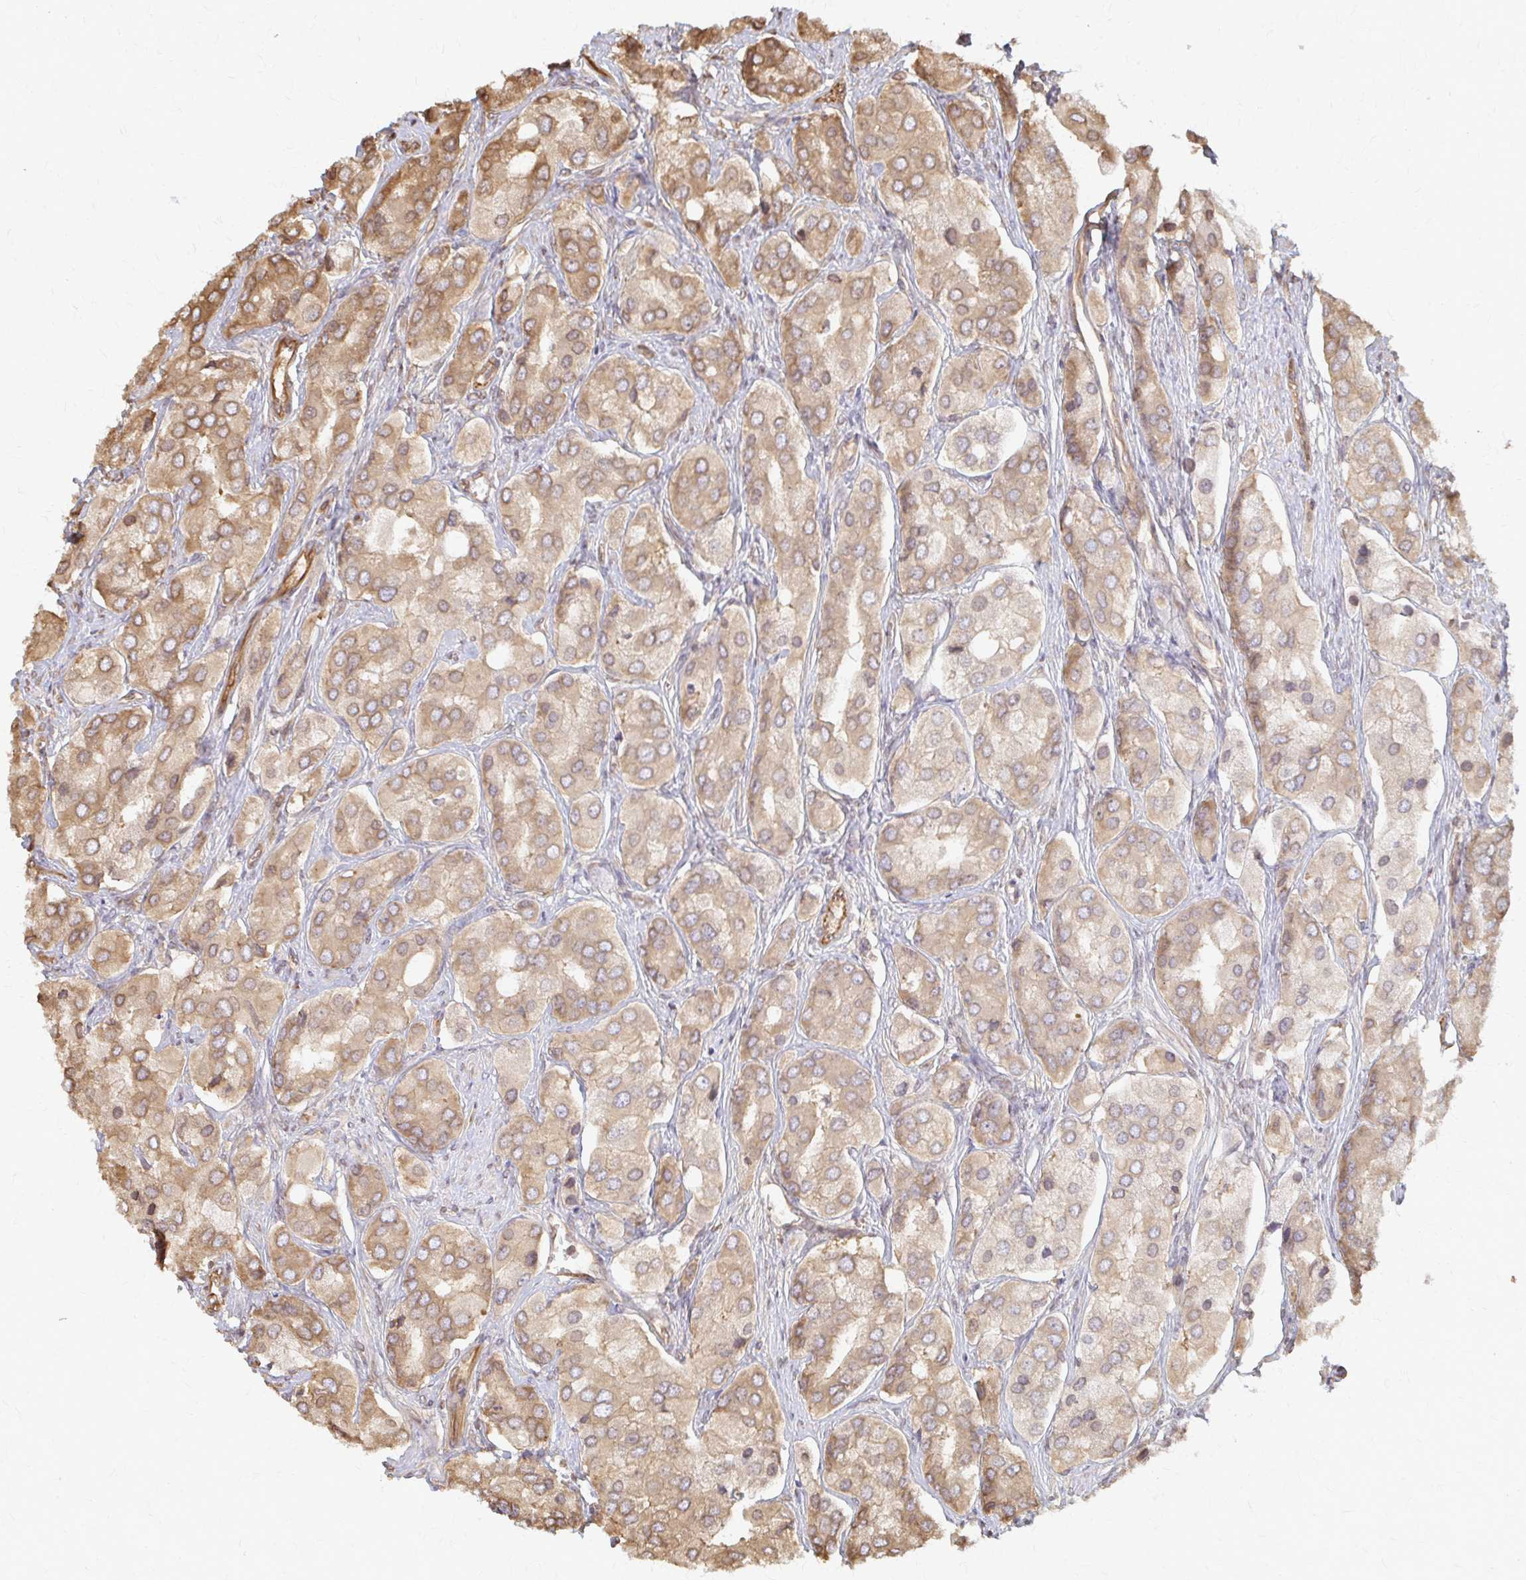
{"staining": {"intensity": "weak", "quantity": ">75%", "location": "cytoplasmic/membranous"}, "tissue": "prostate cancer", "cell_type": "Tumor cells", "image_type": "cancer", "snomed": [{"axis": "morphology", "description": "Adenocarcinoma, Low grade"}, {"axis": "topography", "description": "Prostate"}], "caption": "A micrograph of prostate cancer (low-grade adenocarcinoma) stained for a protein reveals weak cytoplasmic/membranous brown staining in tumor cells. (DAB IHC with brightfield microscopy, high magnification).", "gene": "ARHGAP35", "patient": {"sex": "male", "age": 69}}